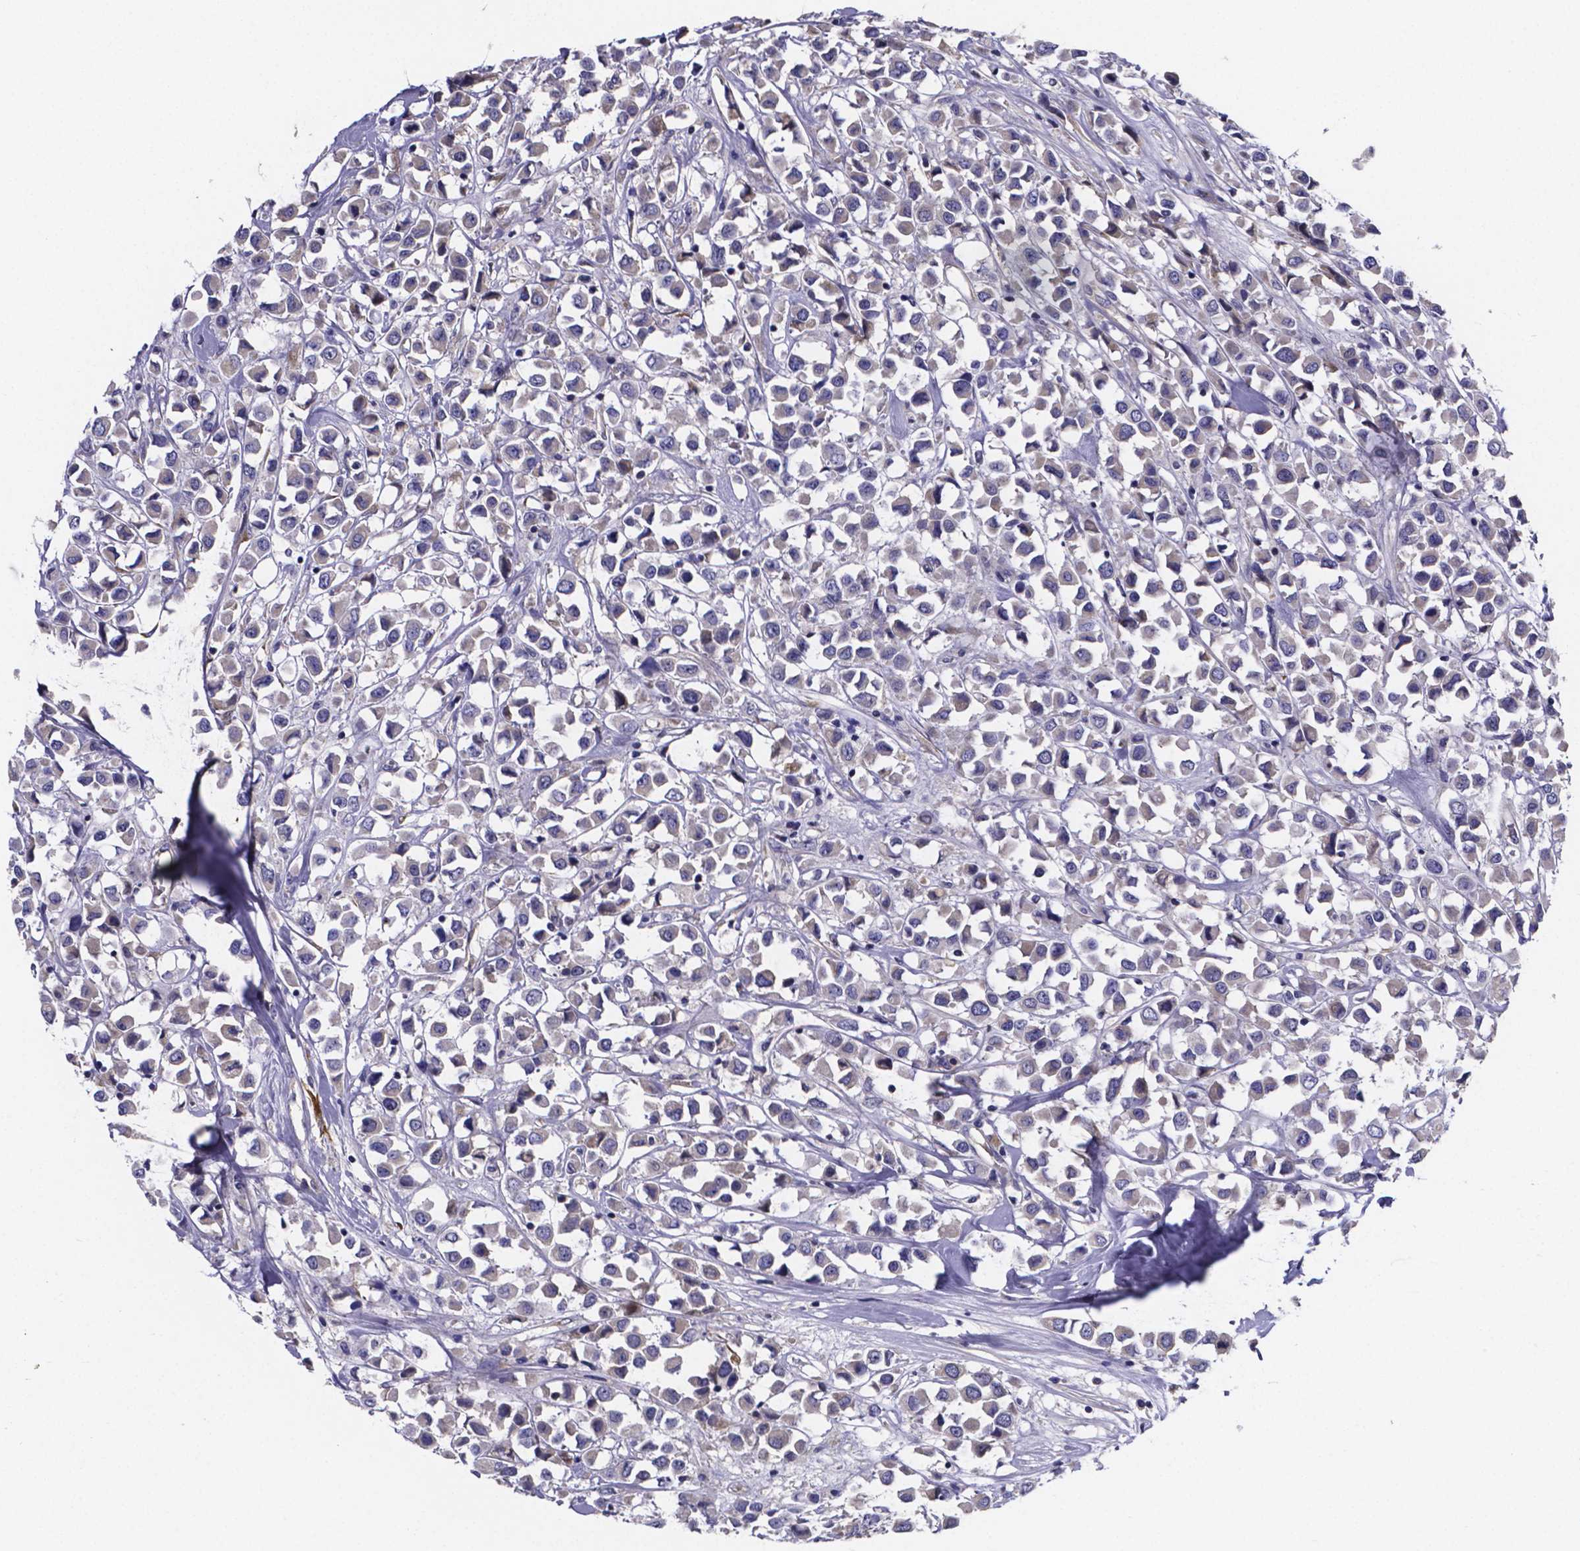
{"staining": {"intensity": "negative", "quantity": "none", "location": "none"}, "tissue": "breast cancer", "cell_type": "Tumor cells", "image_type": "cancer", "snomed": [{"axis": "morphology", "description": "Duct carcinoma"}, {"axis": "topography", "description": "Breast"}], "caption": "This is an immunohistochemistry histopathology image of human invasive ductal carcinoma (breast). There is no staining in tumor cells.", "gene": "SFRP4", "patient": {"sex": "female", "age": 61}}